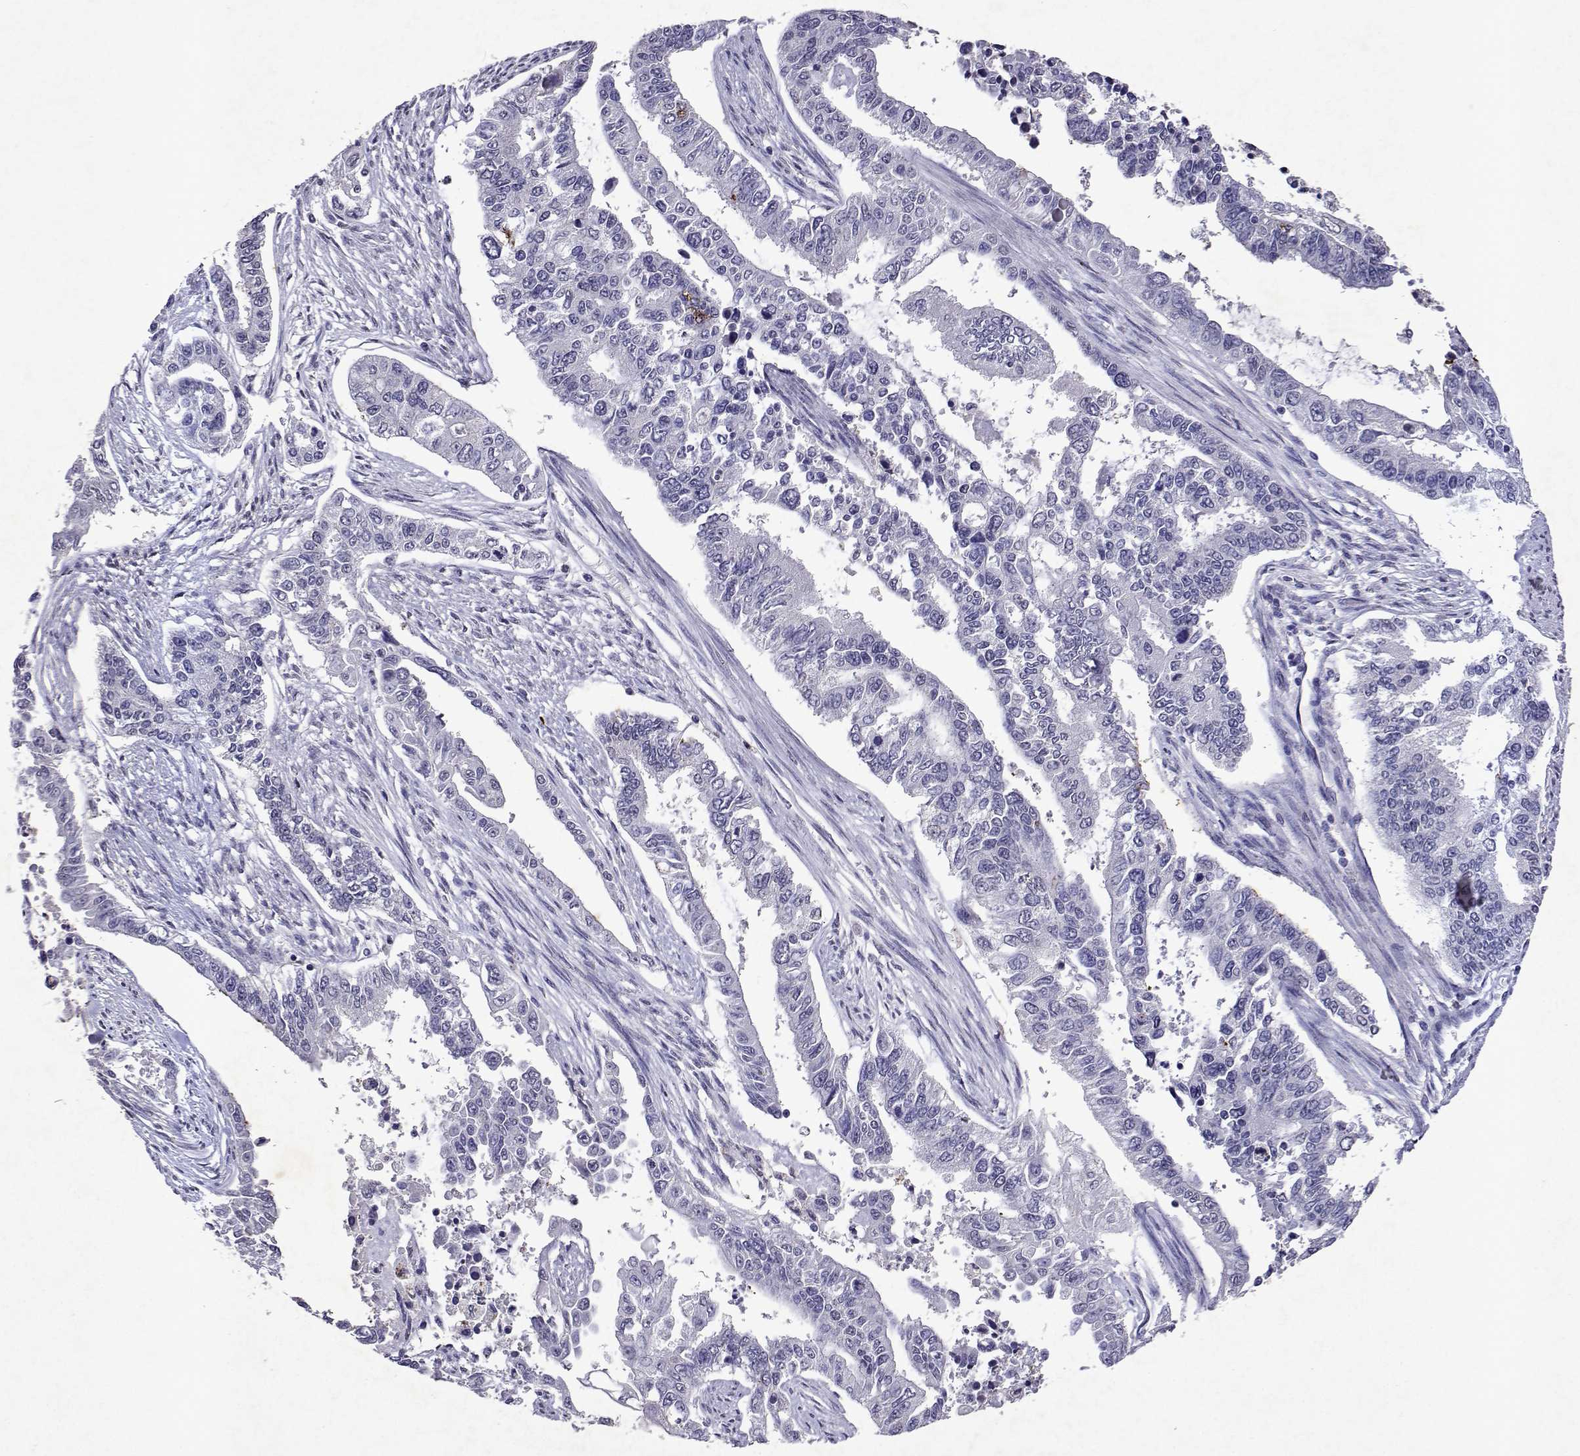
{"staining": {"intensity": "negative", "quantity": "none", "location": "none"}, "tissue": "endometrial cancer", "cell_type": "Tumor cells", "image_type": "cancer", "snomed": [{"axis": "morphology", "description": "Adenocarcinoma, NOS"}, {"axis": "topography", "description": "Uterus"}], "caption": "A photomicrograph of human endometrial adenocarcinoma is negative for staining in tumor cells.", "gene": "DUSP28", "patient": {"sex": "female", "age": 59}}